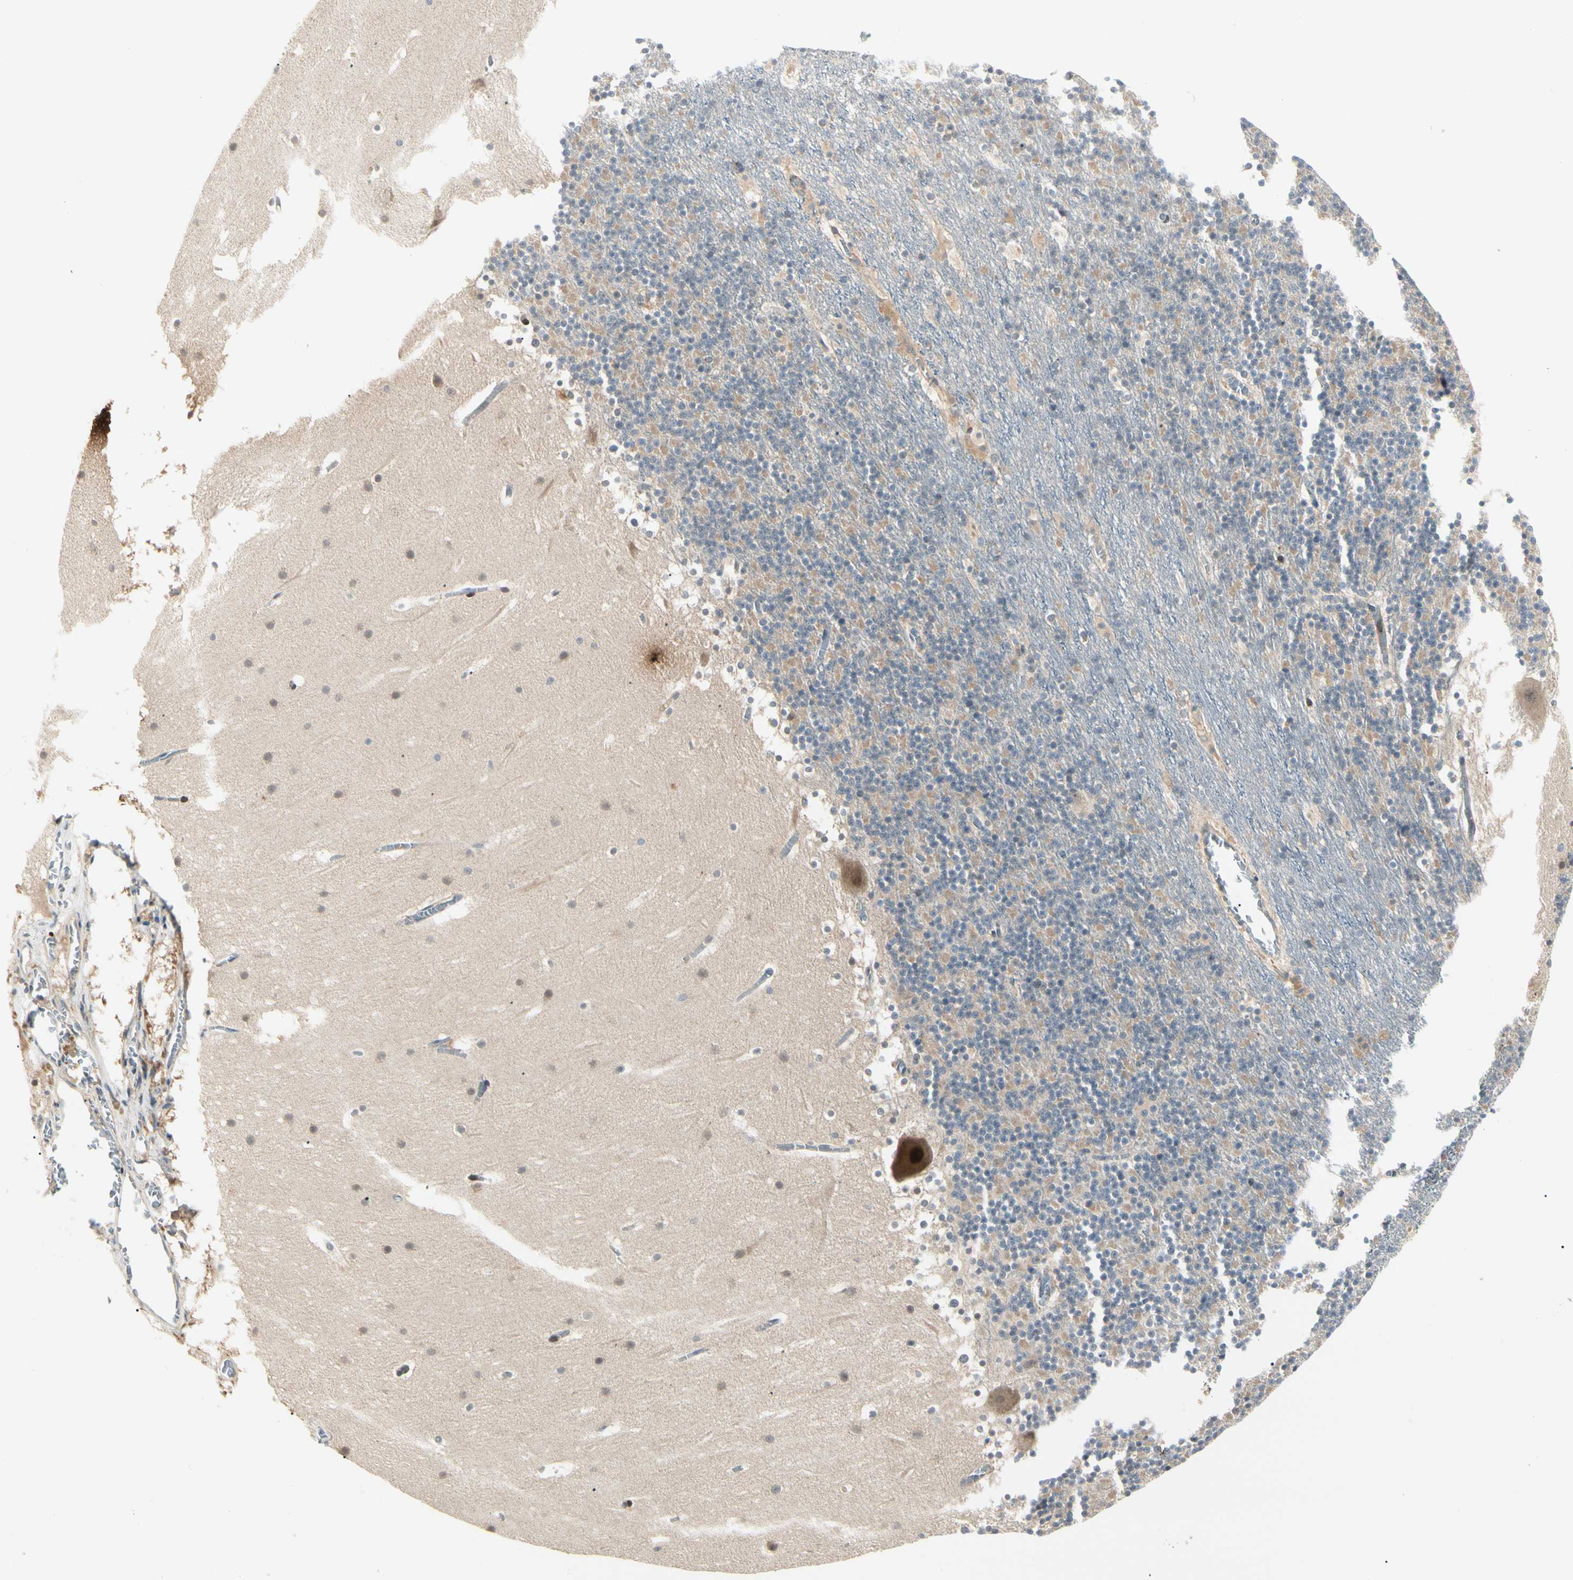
{"staining": {"intensity": "weak", "quantity": ">75%", "location": "cytoplasmic/membranous"}, "tissue": "cerebellum", "cell_type": "Cells in granular layer", "image_type": "normal", "snomed": [{"axis": "morphology", "description": "Normal tissue, NOS"}, {"axis": "topography", "description": "Cerebellum"}], "caption": "Cerebellum stained with immunohistochemistry (IHC) reveals weak cytoplasmic/membranous expression in about >75% of cells in granular layer.", "gene": "F2R", "patient": {"sex": "male", "age": 45}}